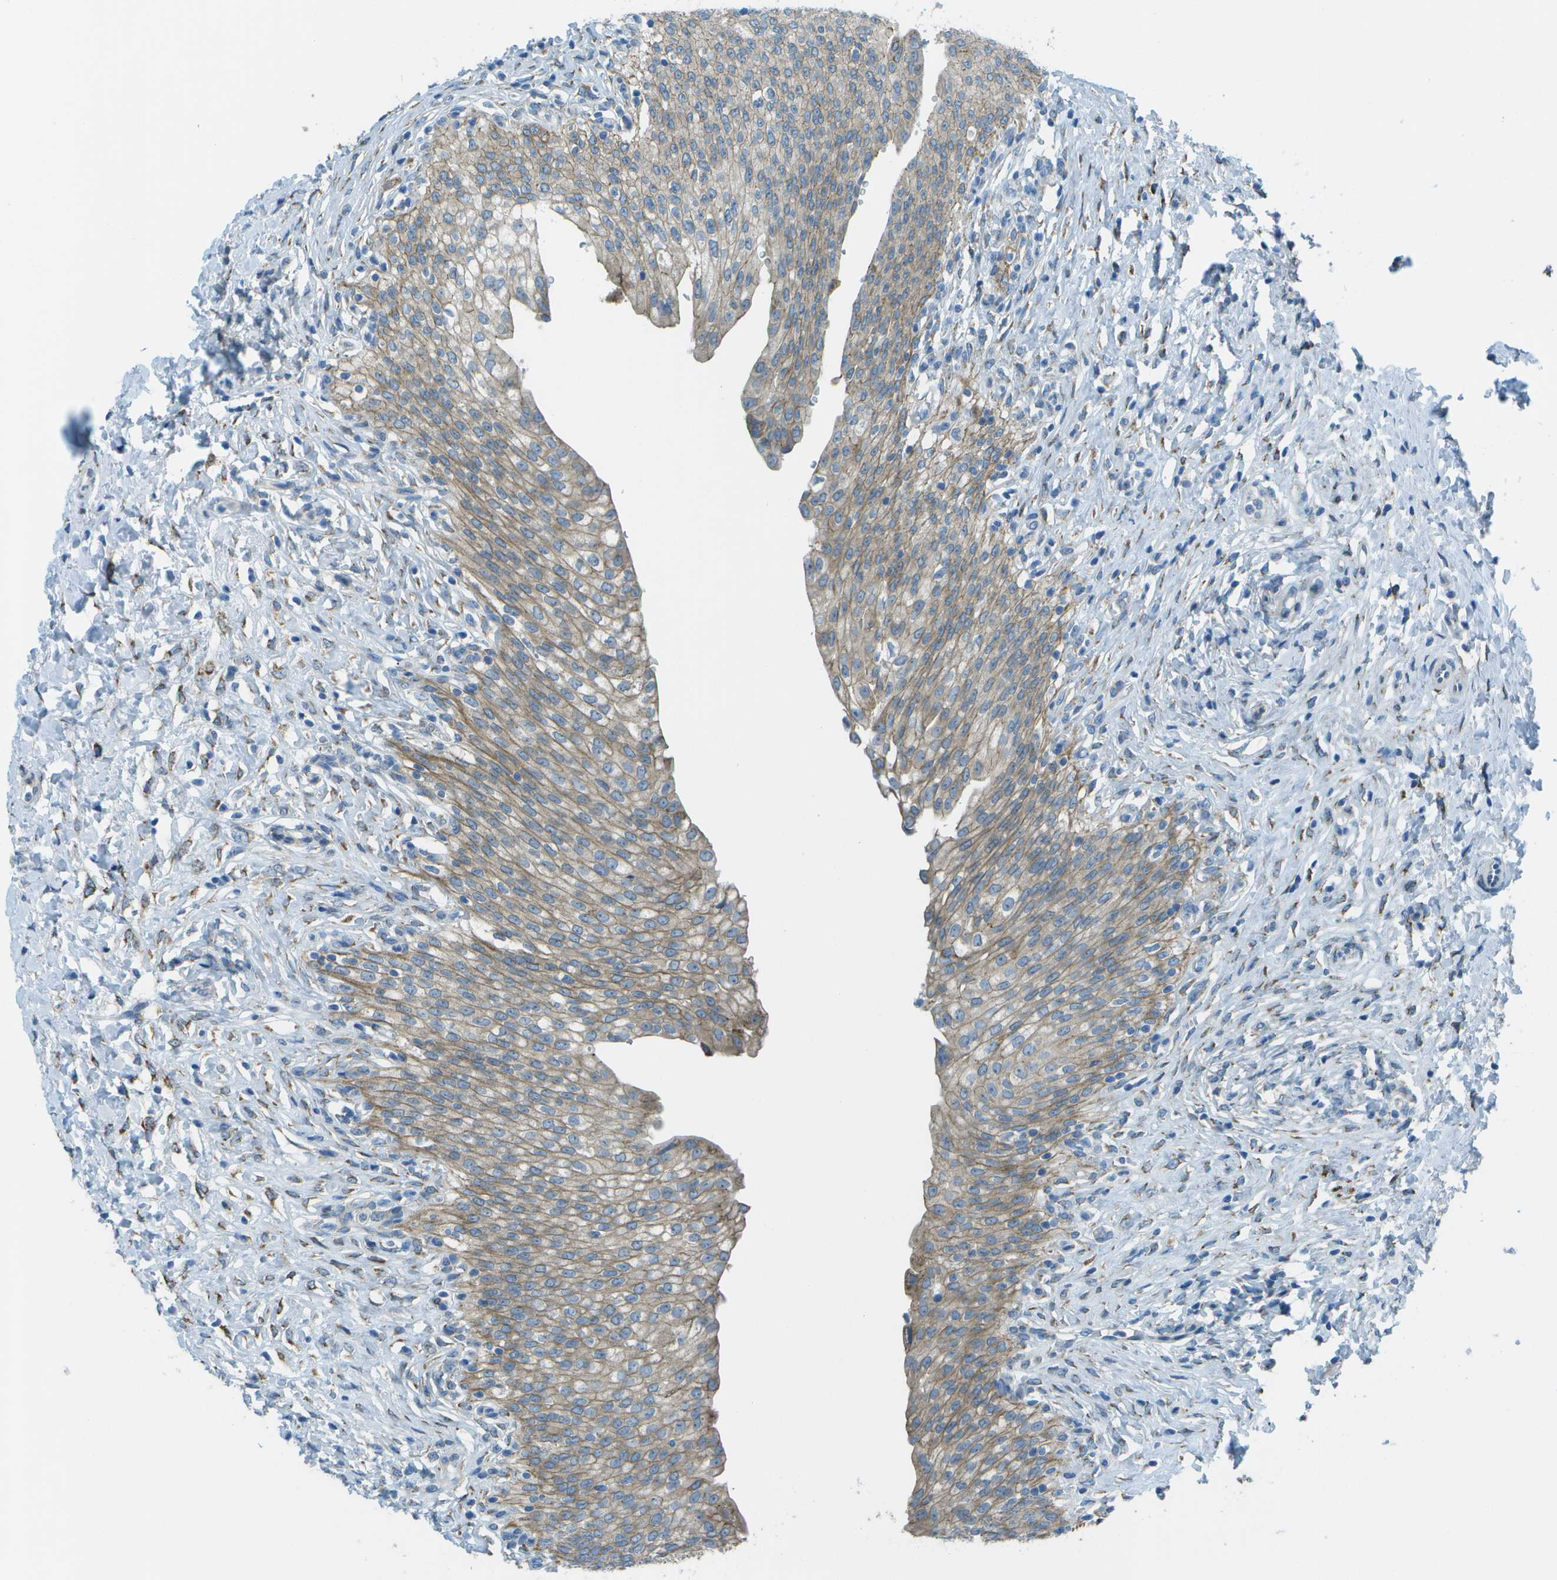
{"staining": {"intensity": "weak", "quantity": "25%-75%", "location": "cytoplasmic/membranous"}, "tissue": "urinary bladder", "cell_type": "Urothelial cells", "image_type": "normal", "snomed": [{"axis": "morphology", "description": "Urothelial carcinoma, High grade"}, {"axis": "topography", "description": "Urinary bladder"}], "caption": "A low amount of weak cytoplasmic/membranous staining is present in approximately 25%-75% of urothelial cells in normal urinary bladder. The staining was performed using DAB (3,3'-diaminobenzidine), with brown indicating positive protein expression. Nuclei are stained blue with hematoxylin.", "gene": "KCTD3", "patient": {"sex": "male", "age": 46}}